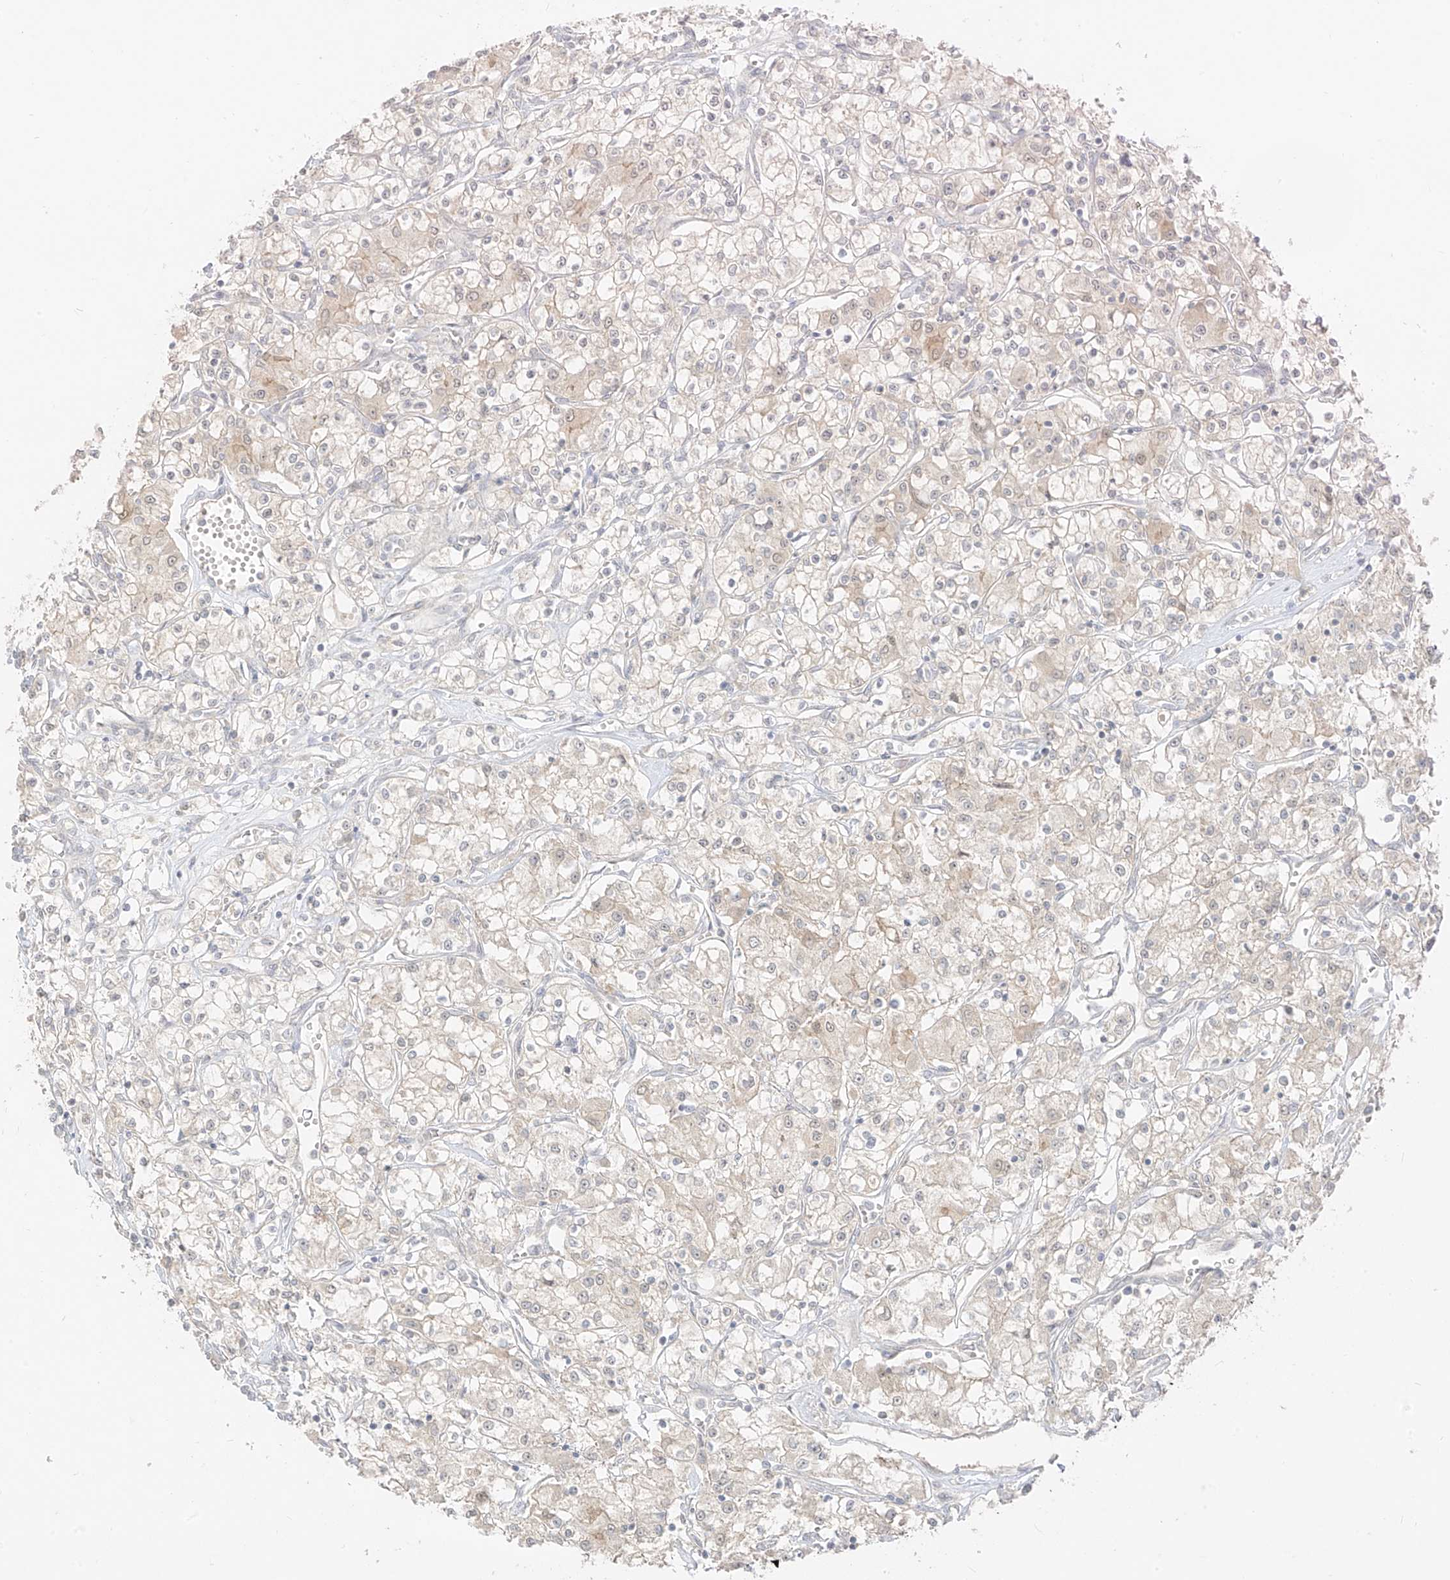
{"staining": {"intensity": "weak", "quantity": "<25%", "location": "cytoplasmic/membranous"}, "tissue": "renal cancer", "cell_type": "Tumor cells", "image_type": "cancer", "snomed": [{"axis": "morphology", "description": "Adenocarcinoma, NOS"}, {"axis": "topography", "description": "Kidney"}], "caption": "A high-resolution histopathology image shows immunohistochemistry staining of renal adenocarcinoma, which demonstrates no significant staining in tumor cells.", "gene": "LIPT1", "patient": {"sex": "female", "age": 59}}